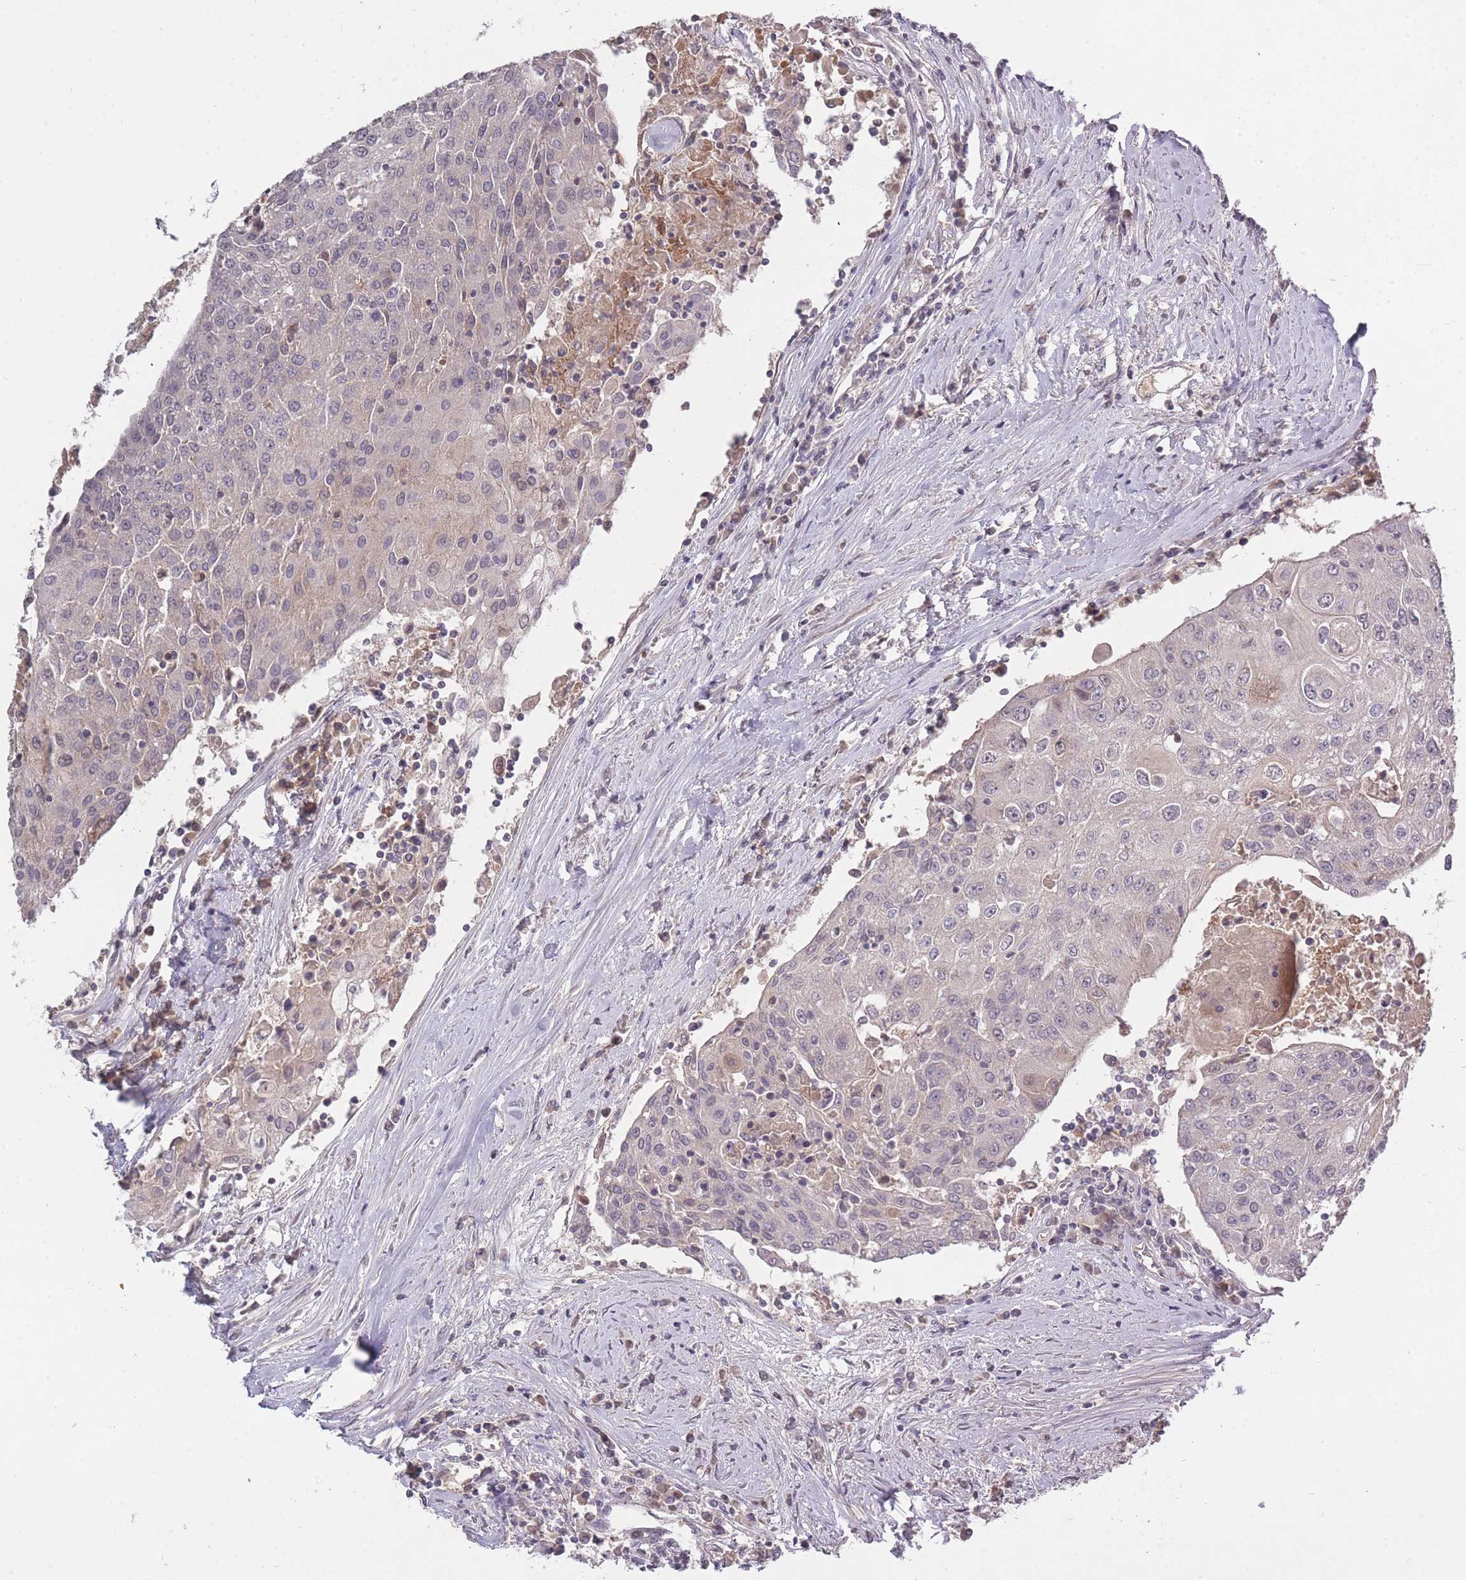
{"staining": {"intensity": "negative", "quantity": "none", "location": "none"}, "tissue": "urothelial cancer", "cell_type": "Tumor cells", "image_type": "cancer", "snomed": [{"axis": "morphology", "description": "Urothelial carcinoma, High grade"}, {"axis": "topography", "description": "Urinary bladder"}], "caption": "Tumor cells show no significant positivity in urothelial carcinoma (high-grade). (DAB IHC, high magnification).", "gene": "ADCYAP1R1", "patient": {"sex": "female", "age": 85}}